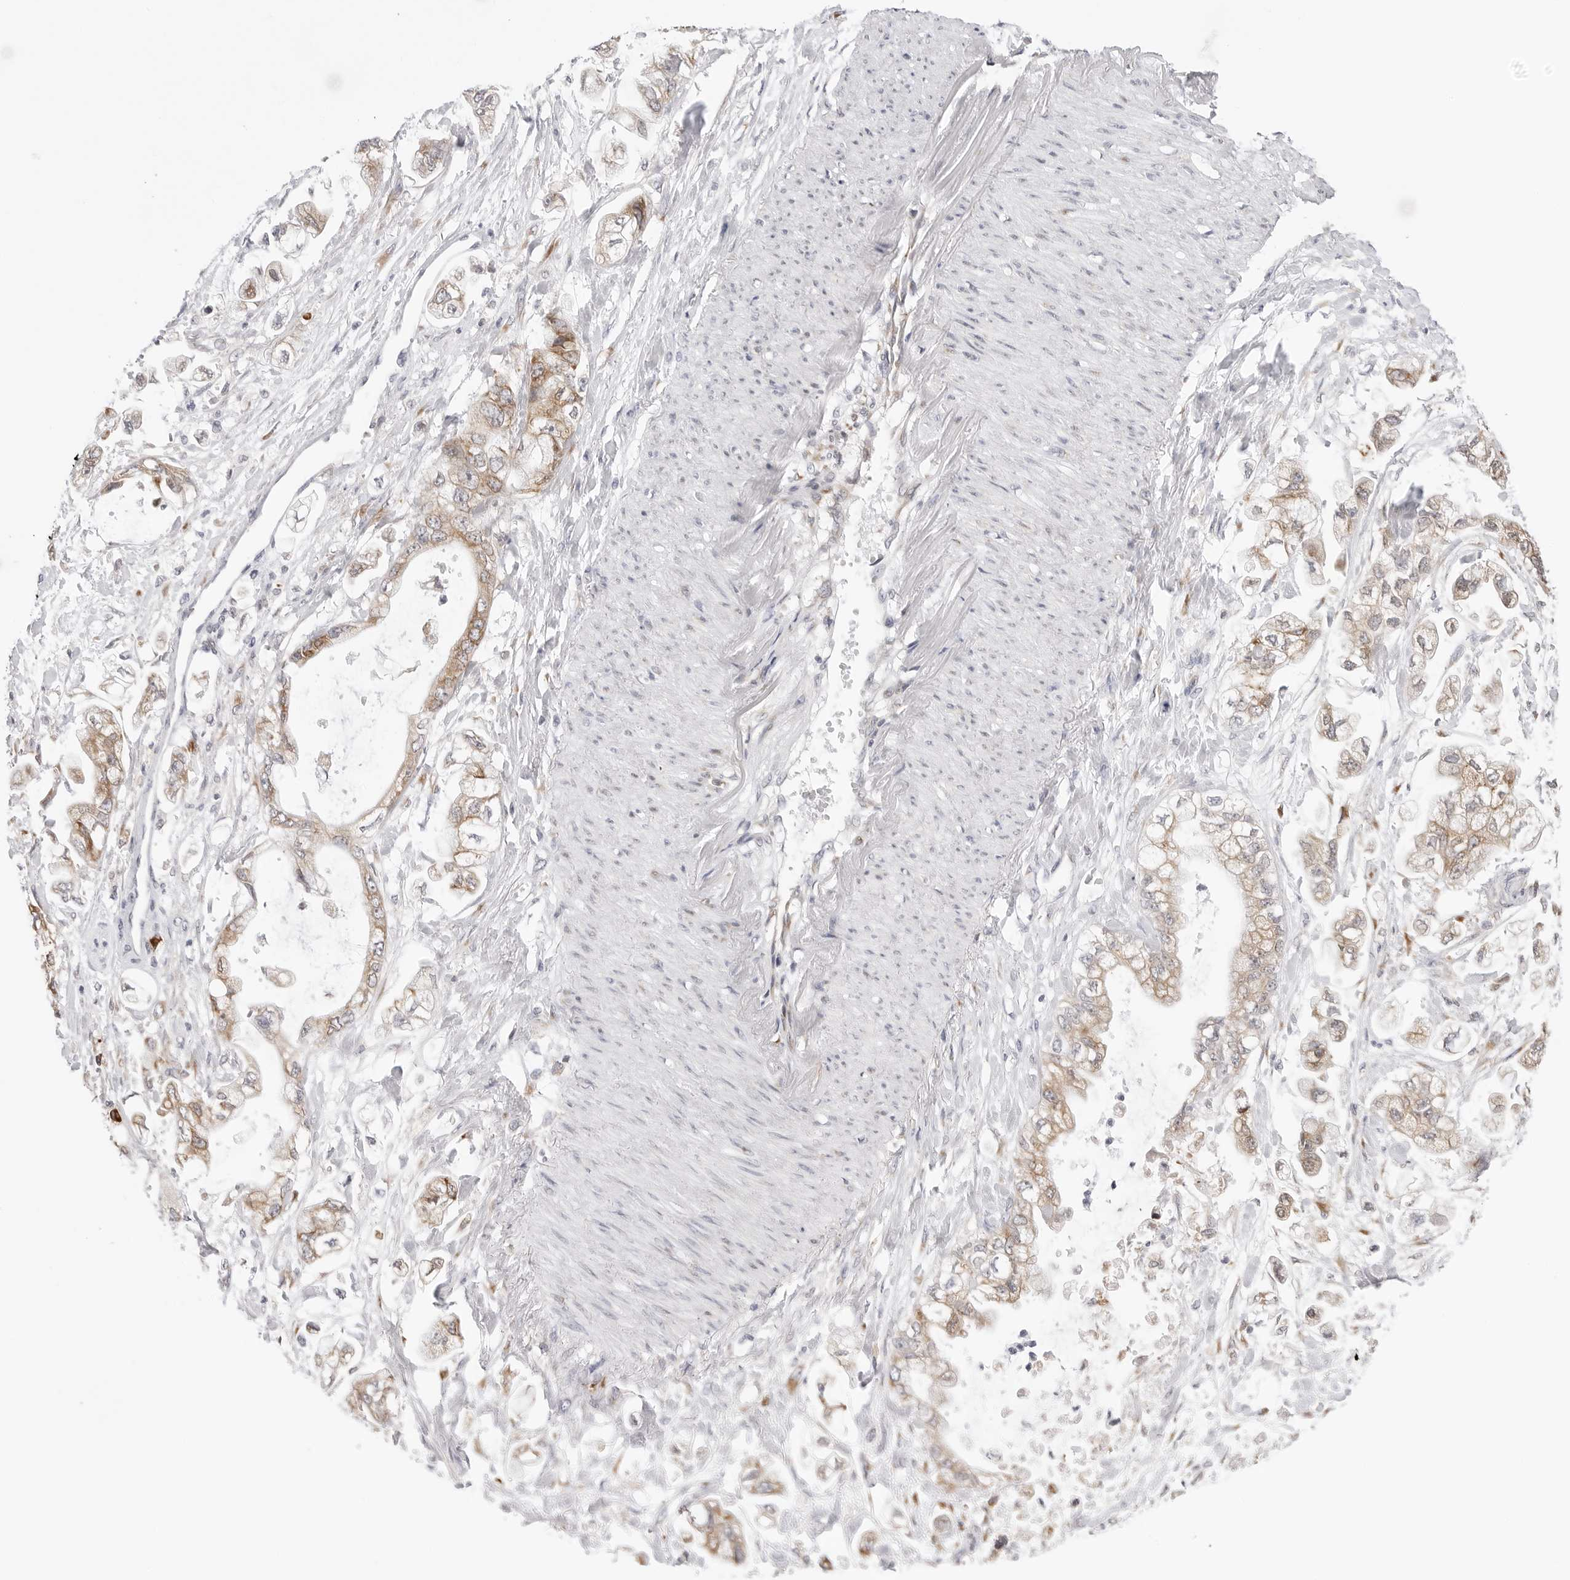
{"staining": {"intensity": "moderate", "quantity": ">75%", "location": "cytoplasmic/membranous"}, "tissue": "stomach cancer", "cell_type": "Tumor cells", "image_type": "cancer", "snomed": [{"axis": "morphology", "description": "Normal tissue, NOS"}, {"axis": "morphology", "description": "Adenocarcinoma, NOS"}, {"axis": "topography", "description": "Stomach"}], "caption": "DAB (3,3'-diaminobenzidine) immunohistochemical staining of human stomach cancer (adenocarcinoma) demonstrates moderate cytoplasmic/membranous protein expression in approximately >75% of tumor cells. (DAB (3,3'-diaminobenzidine) = brown stain, brightfield microscopy at high magnification).", "gene": "RPN1", "patient": {"sex": "male", "age": 62}}